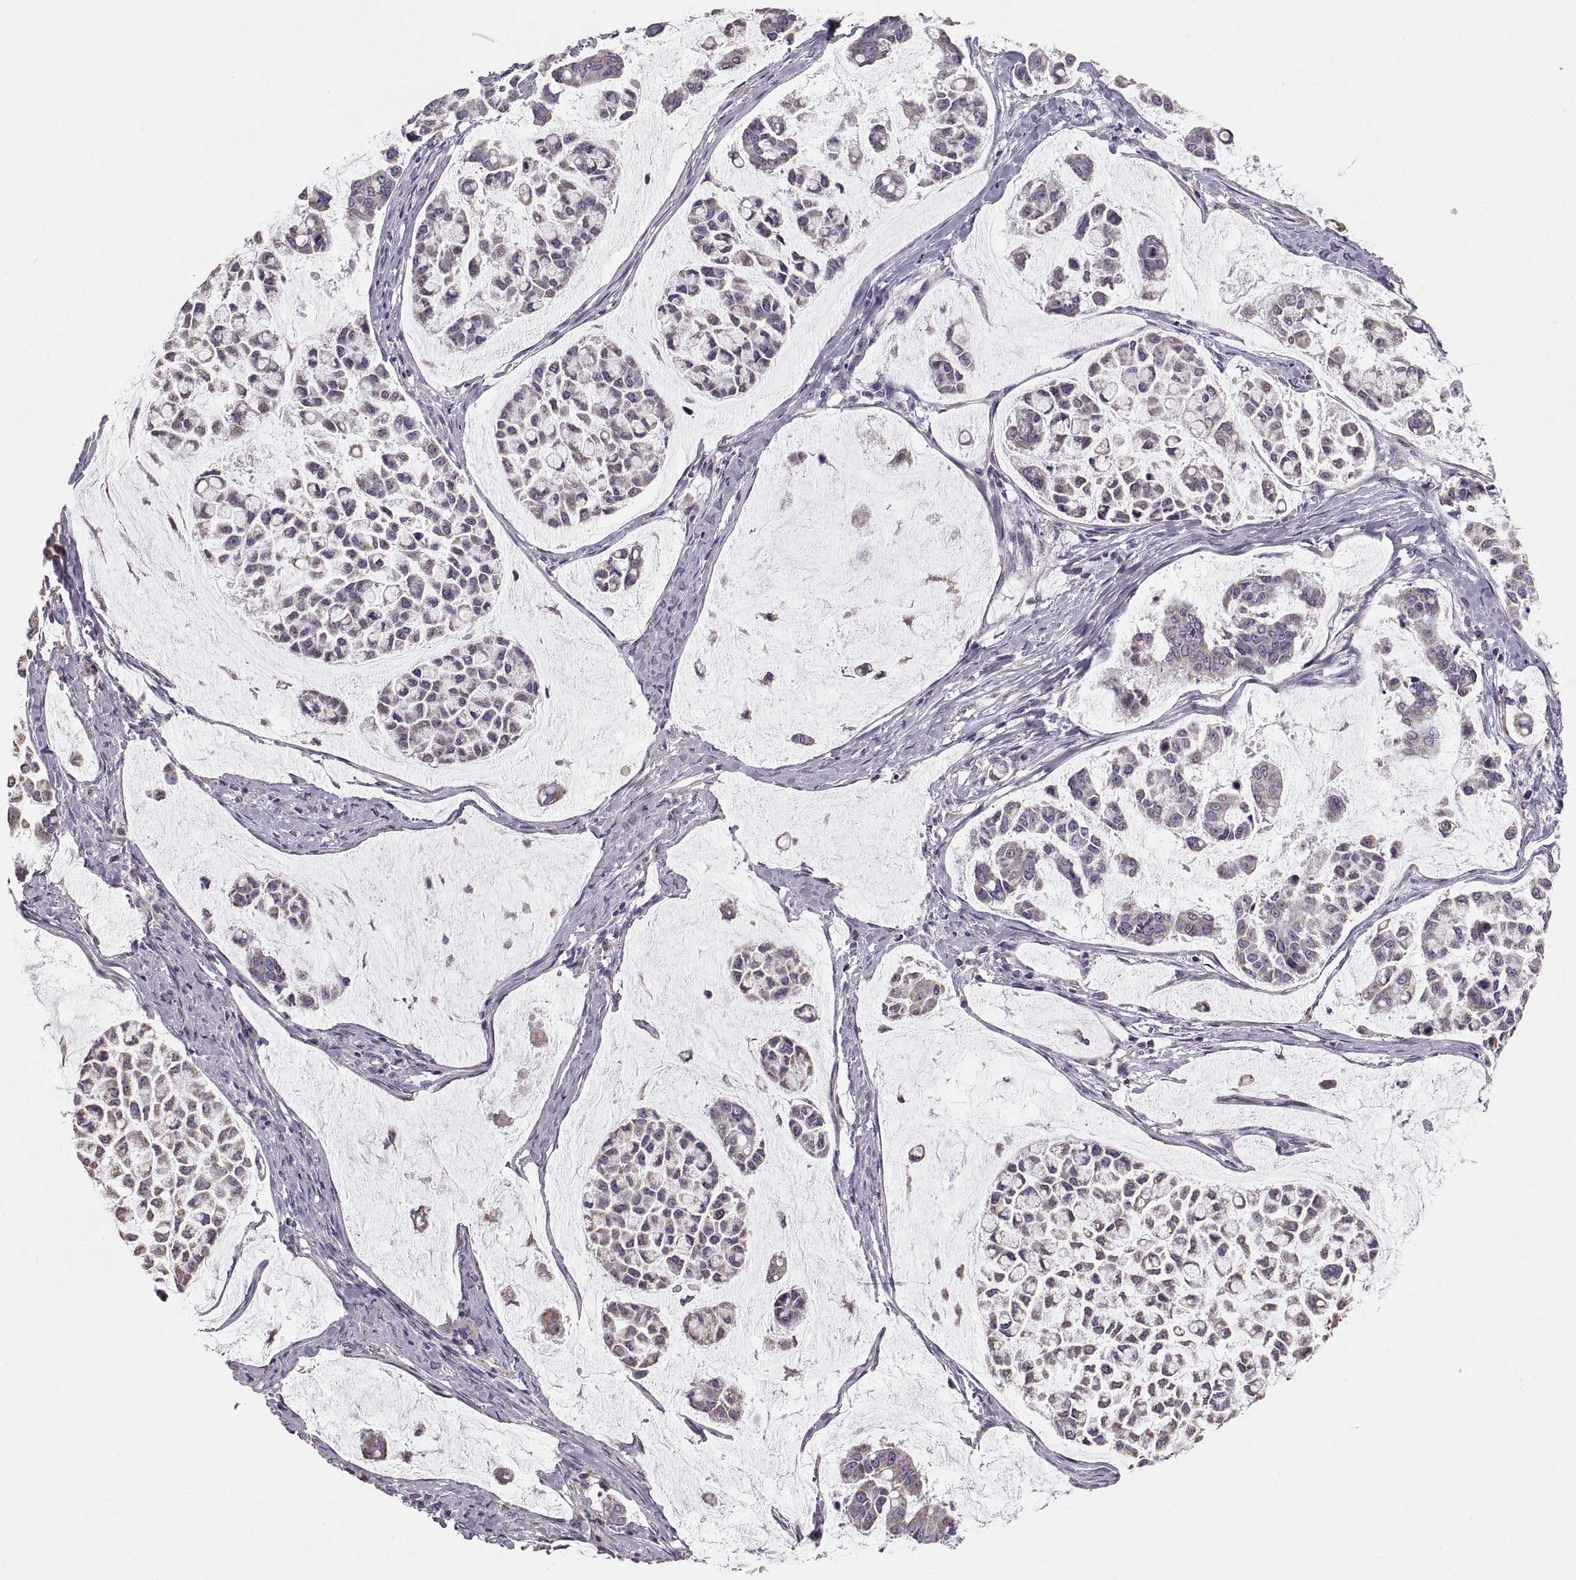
{"staining": {"intensity": "weak", "quantity": "25%-75%", "location": "cytoplasmic/membranous"}, "tissue": "stomach cancer", "cell_type": "Tumor cells", "image_type": "cancer", "snomed": [{"axis": "morphology", "description": "Adenocarcinoma, NOS"}, {"axis": "topography", "description": "Stomach"}], "caption": "An image of human stomach cancer stained for a protein displays weak cytoplasmic/membranous brown staining in tumor cells. (DAB = brown stain, brightfield microscopy at high magnification).", "gene": "STMND1", "patient": {"sex": "male", "age": 82}}